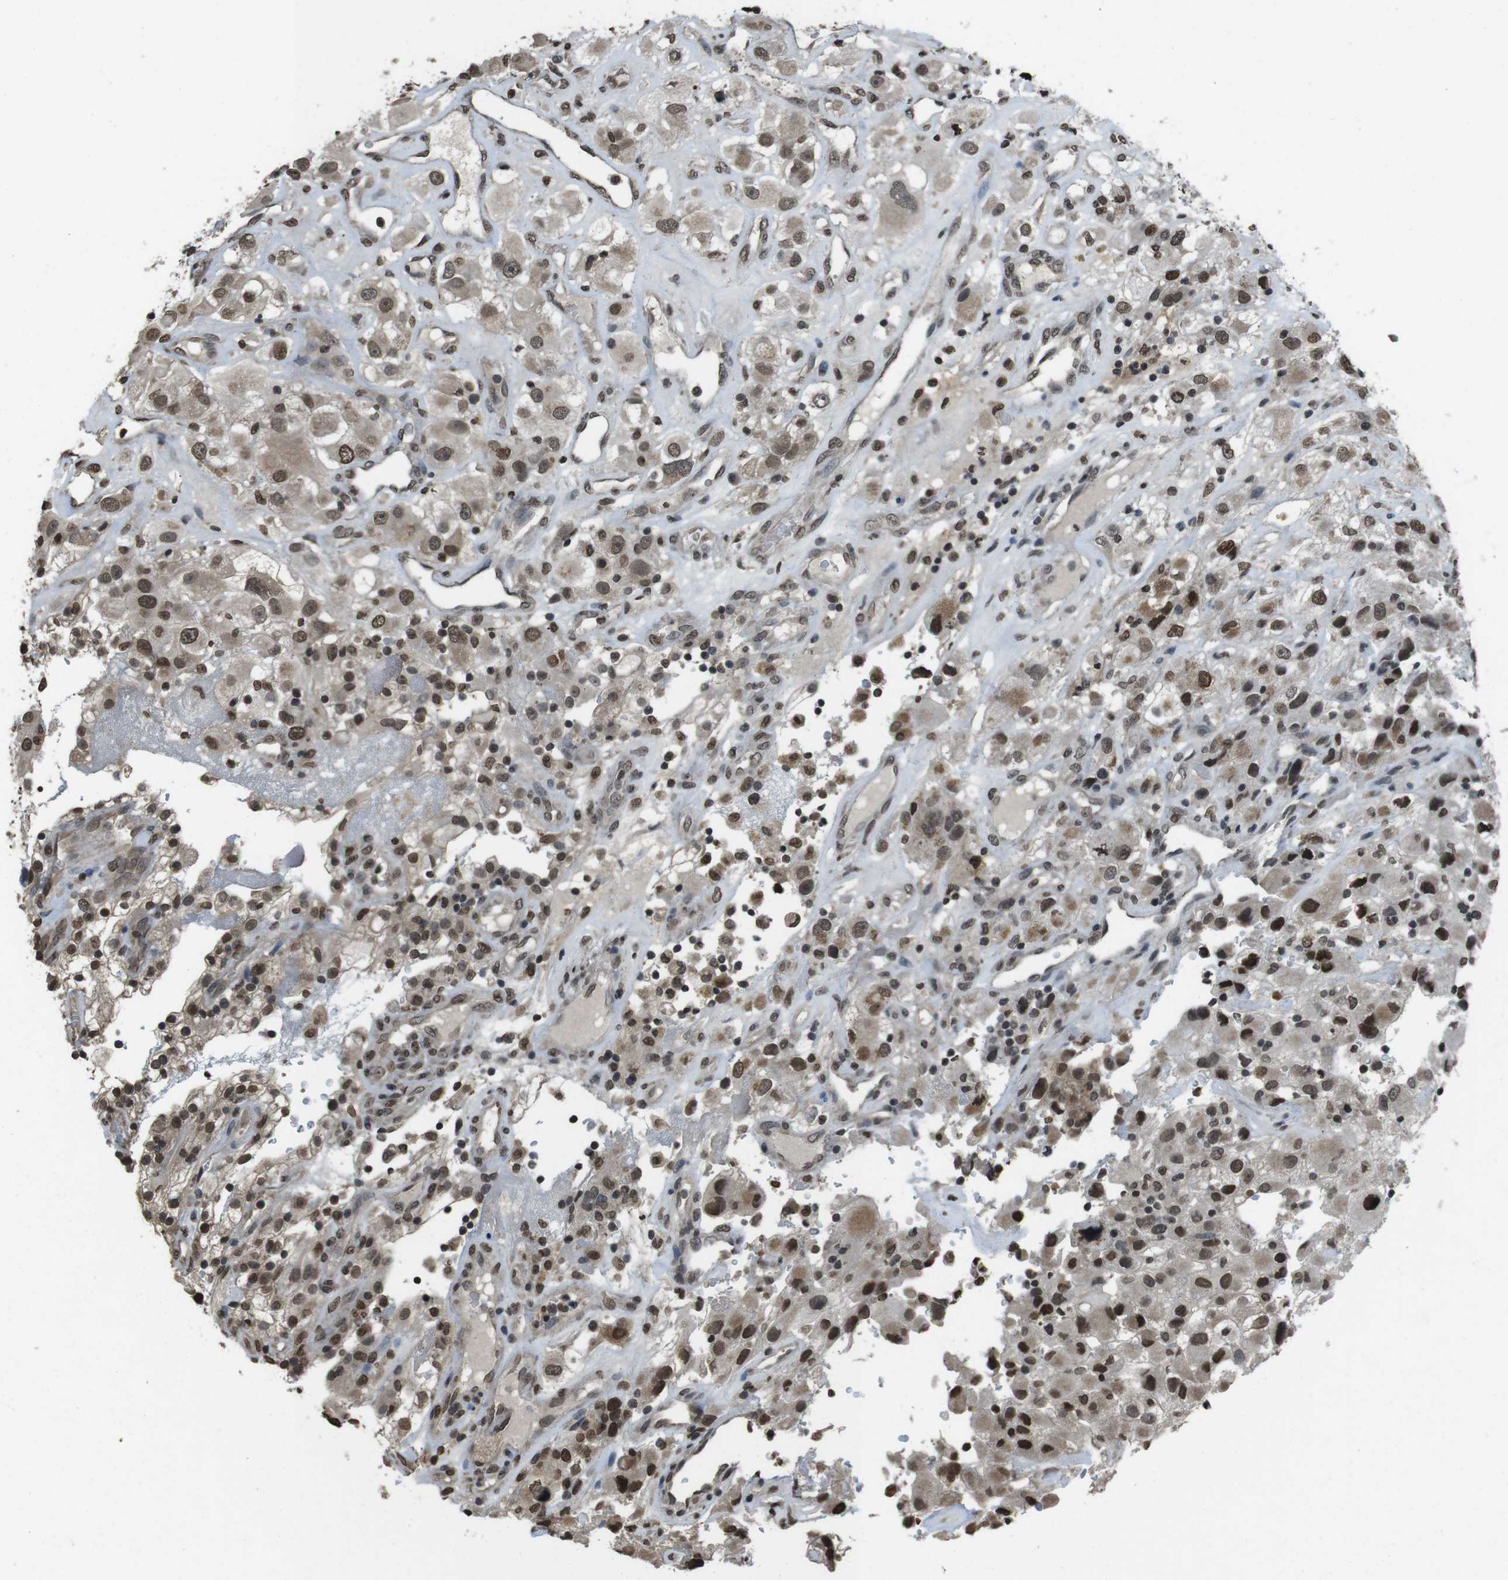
{"staining": {"intensity": "moderate", "quantity": ">75%", "location": "nuclear"}, "tissue": "renal cancer", "cell_type": "Tumor cells", "image_type": "cancer", "snomed": [{"axis": "morphology", "description": "Adenocarcinoma, NOS"}, {"axis": "topography", "description": "Kidney"}], "caption": "Brown immunohistochemical staining in renal cancer exhibits moderate nuclear expression in about >75% of tumor cells.", "gene": "MAF", "patient": {"sex": "female", "age": 52}}